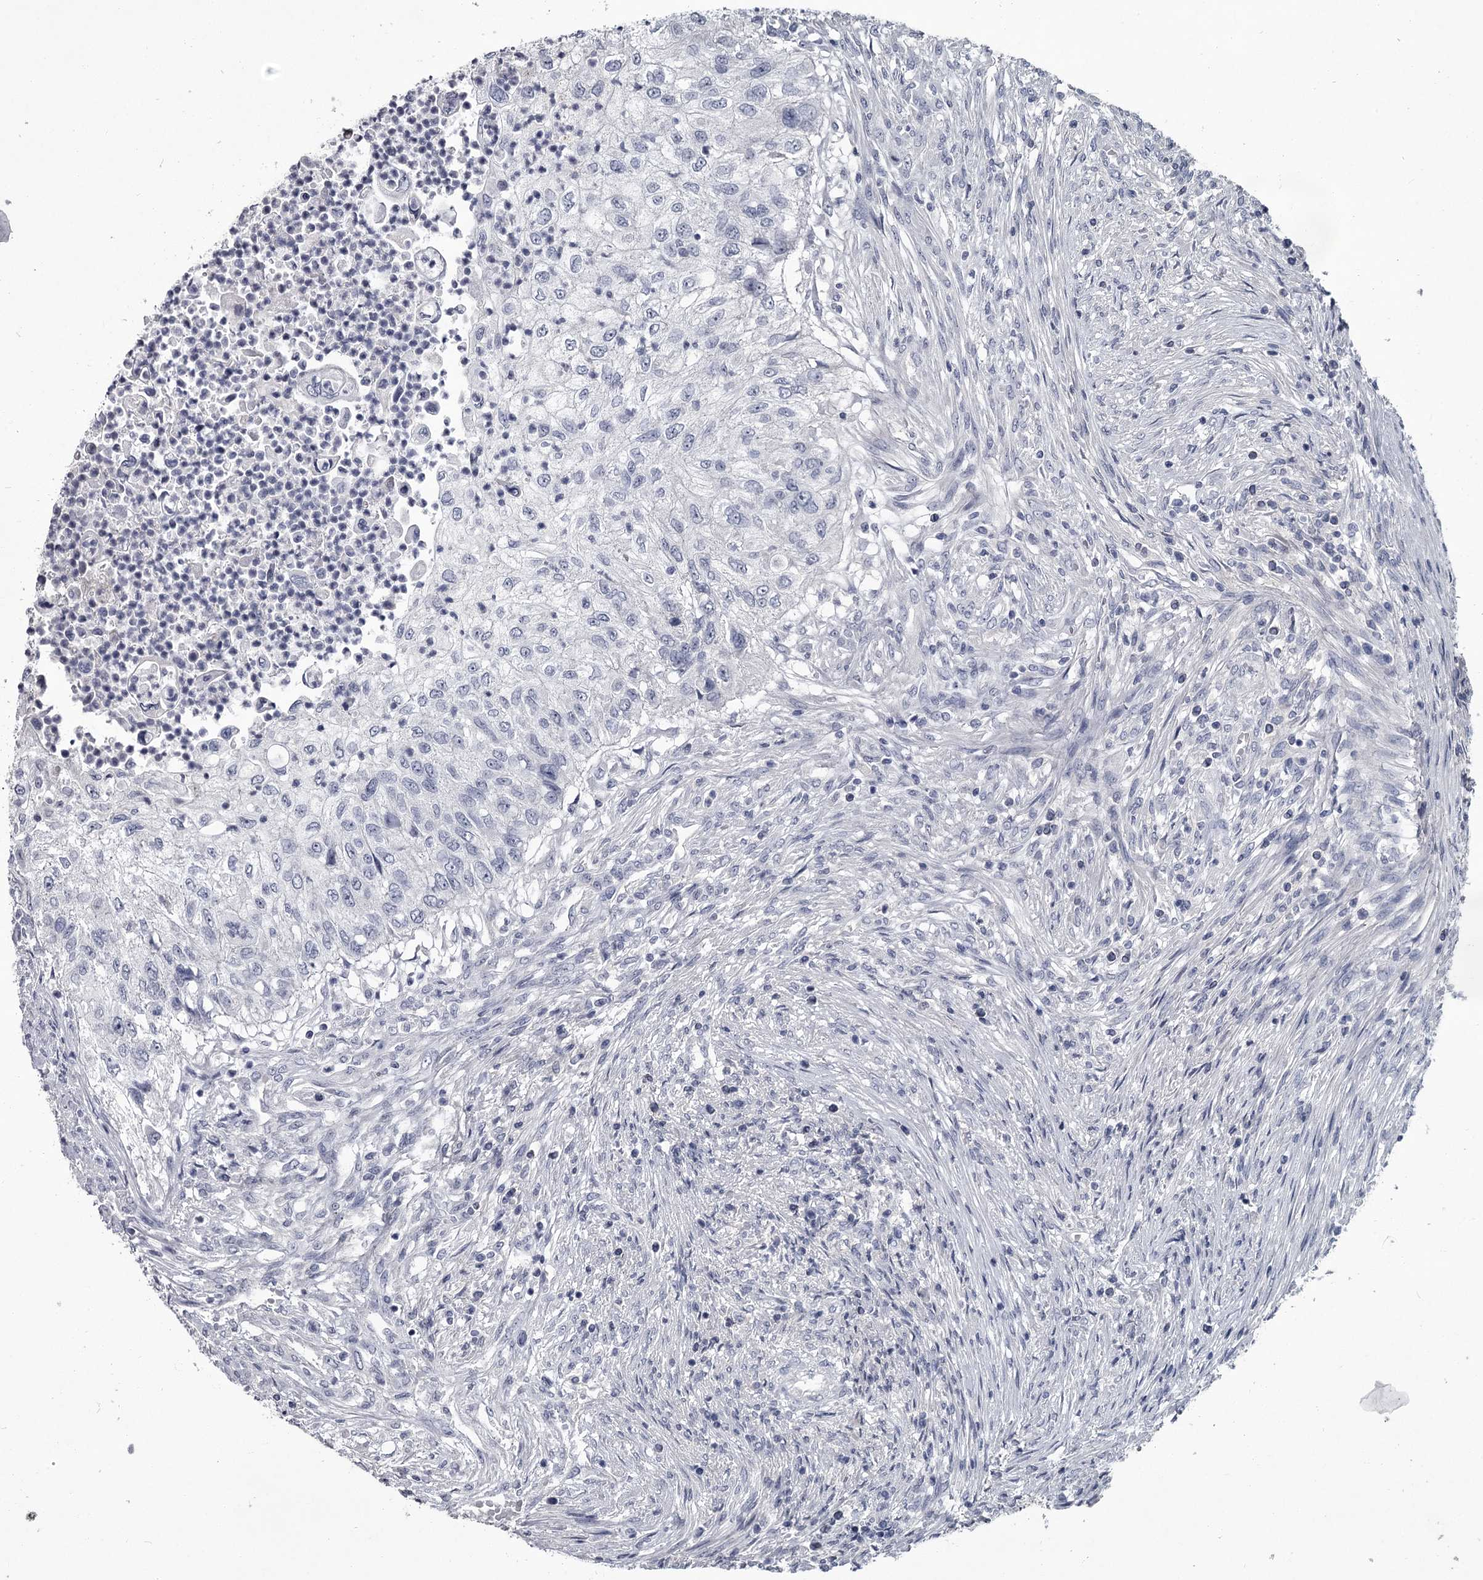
{"staining": {"intensity": "negative", "quantity": "none", "location": "none"}, "tissue": "urothelial cancer", "cell_type": "Tumor cells", "image_type": "cancer", "snomed": [{"axis": "morphology", "description": "Urothelial carcinoma, High grade"}, {"axis": "topography", "description": "Urinary bladder"}], "caption": "This histopathology image is of urothelial carcinoma (high-grade) stained with immunohistochemistry to label a protein in brown with the nuclei are counter-stained blue. There is no staining in tumor cells.", "gene": "DAO", "patient": {"sex": "female", "age": 60}}